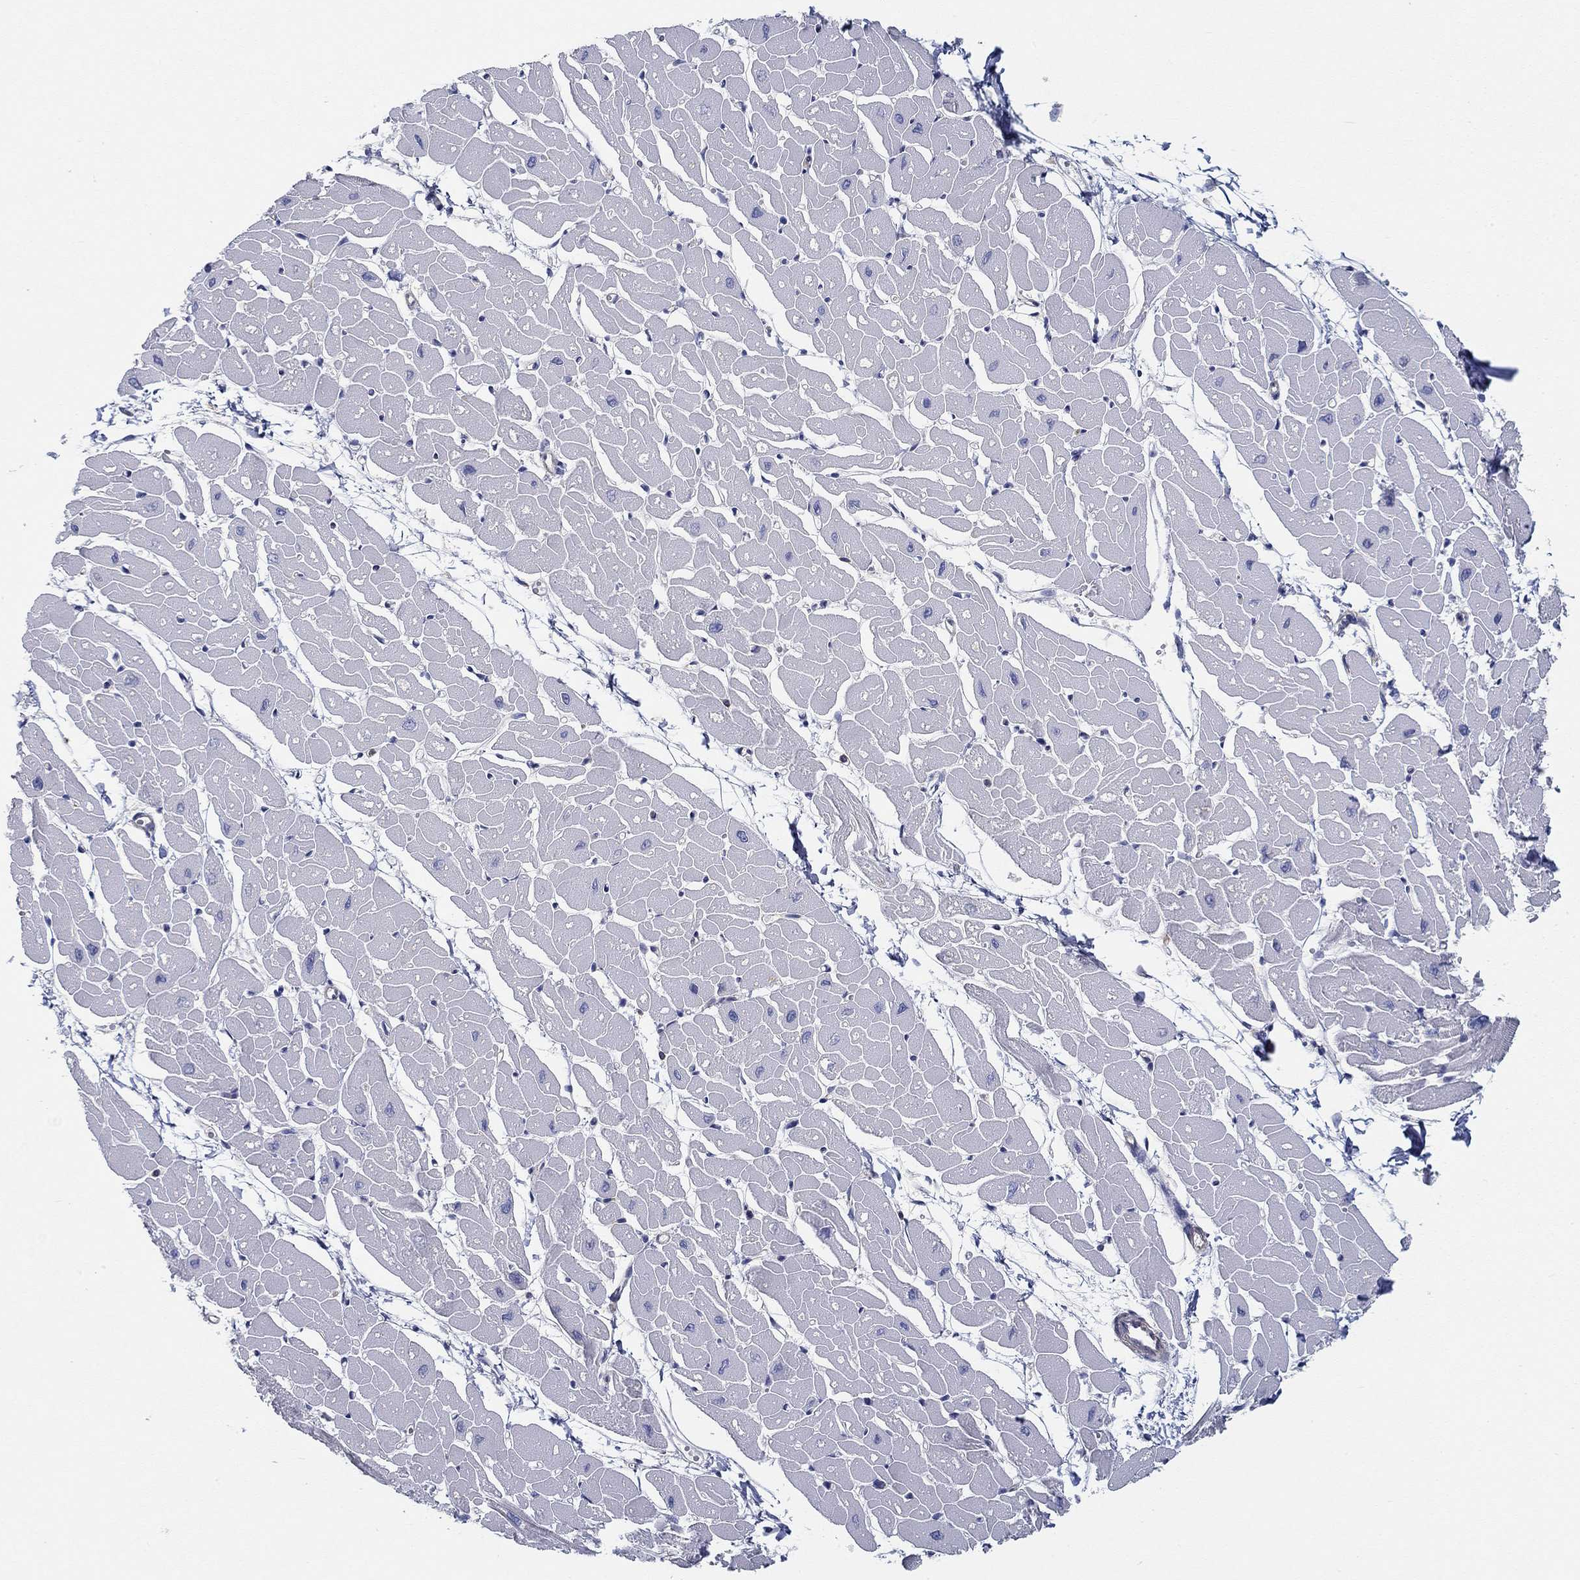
{"staining": {"intensity": "negative", "quantity": "none", "location": "none"}, "tissue": "heart muscle", "cell_type": "Cardiomyocytes", "image_type": "normal", "snomed": [{"axis": "morphology", "description": "Normal tissue, NOS"}, {"axis": "topography", "description": "Heart"}], "caption": "Immunohistochemistry micrograph of unremarkable heart muscle: heart muscle stained with DAB (3,3'-diaminobenzidine) exhibits no significant protein positivity in cardiomyocytes. The staining was performed using DAB (3,3'-diaminobenzidine) to visualize the protein expression in brown, while the nuclei were stained in blue with hematoxylin (Magnification: 20x).", "gene": "BBOF1", "patient": {"sex": "male", "age": 57}}